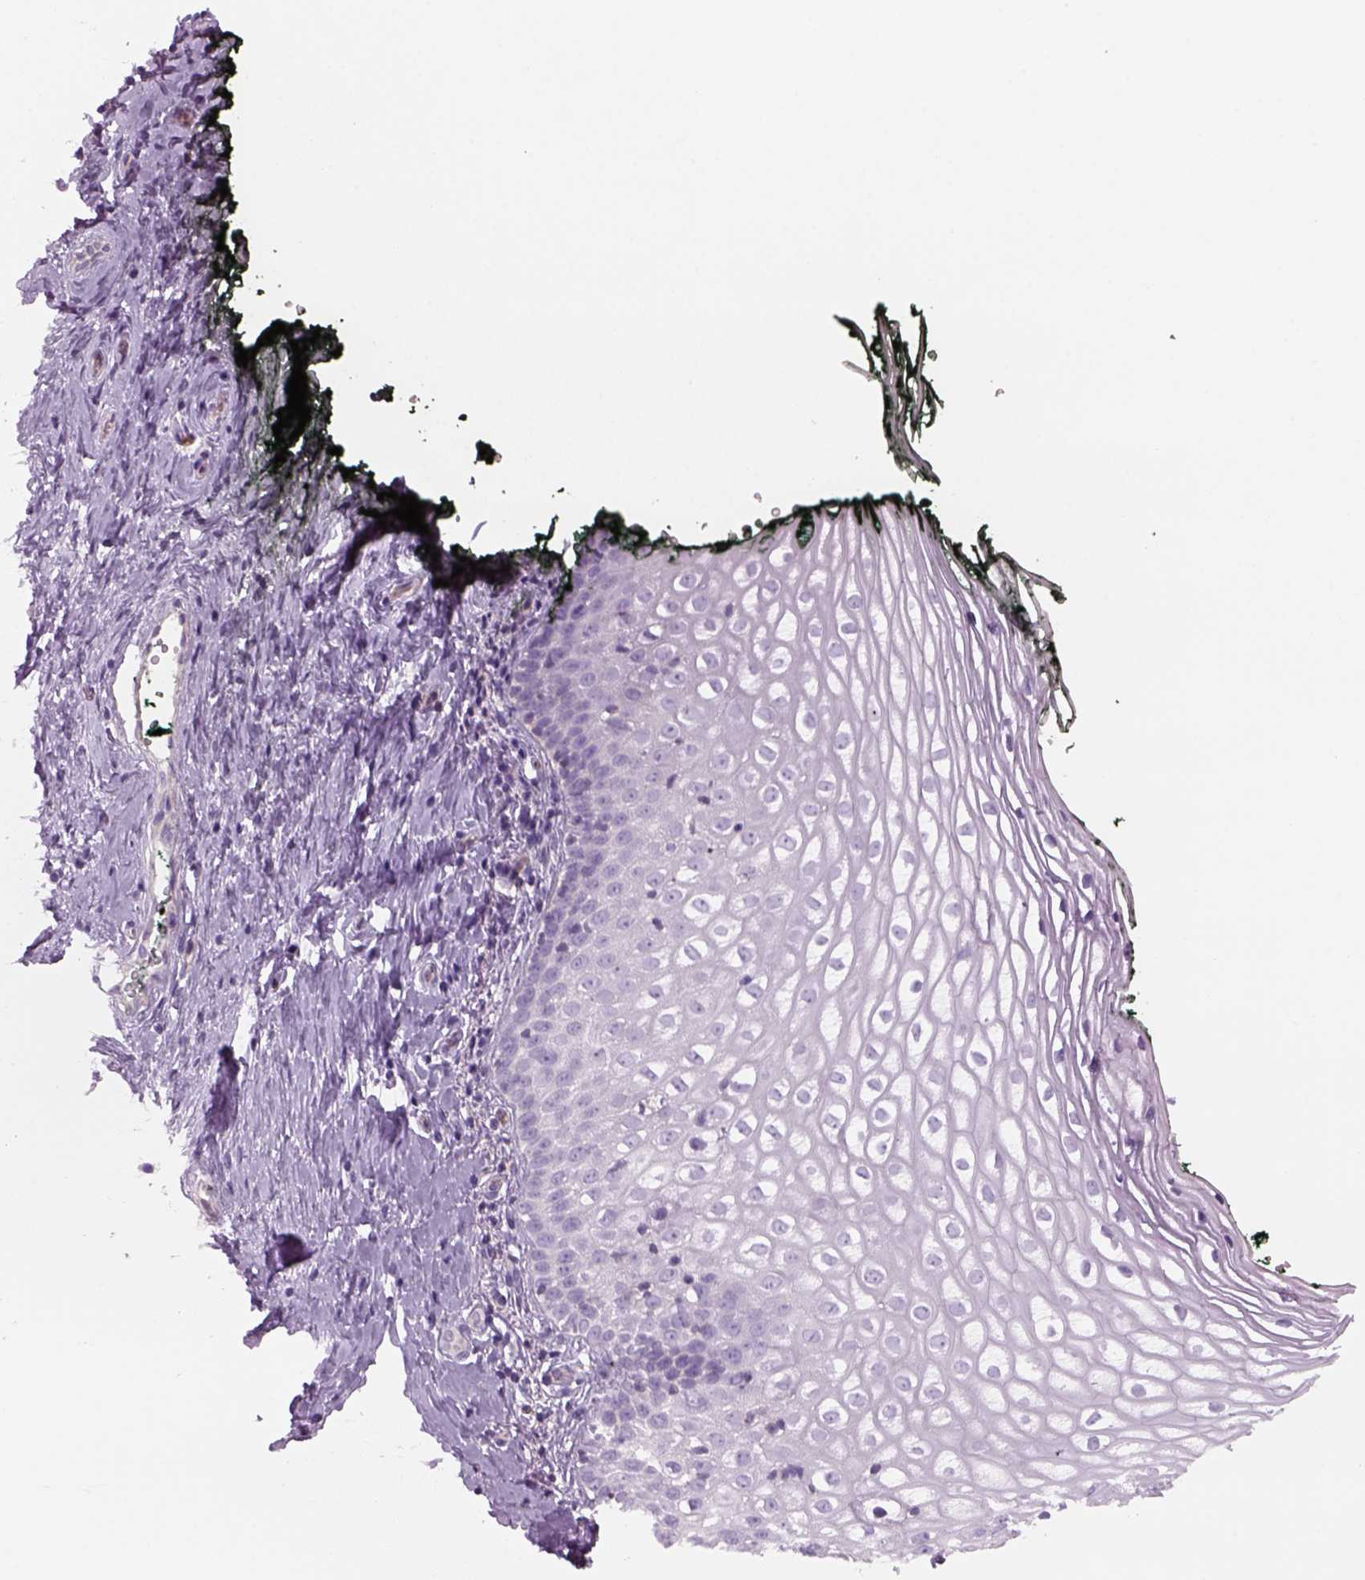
{"staining": {"intensity": "negative", "quantity": "none", "location": "none"}, "tissue": "vagina", "cell_type": "Squamous epithelial cells", "image_type": "normal", "snomed": [{"axis": "morphology", "description": "Normal tissue, NOS"}, {"axis": "topography", "description": "Vagina"}], "caption": "Squamous epithelial cells show no significant expression in benign vagina. (DAB (3,3'-diaminobenzidine) immunohistochemistry visualized using brightfield microscopy, high magnification).", "gene": "SLC1A7", "patient": {"sex": "female", "age": 47}}